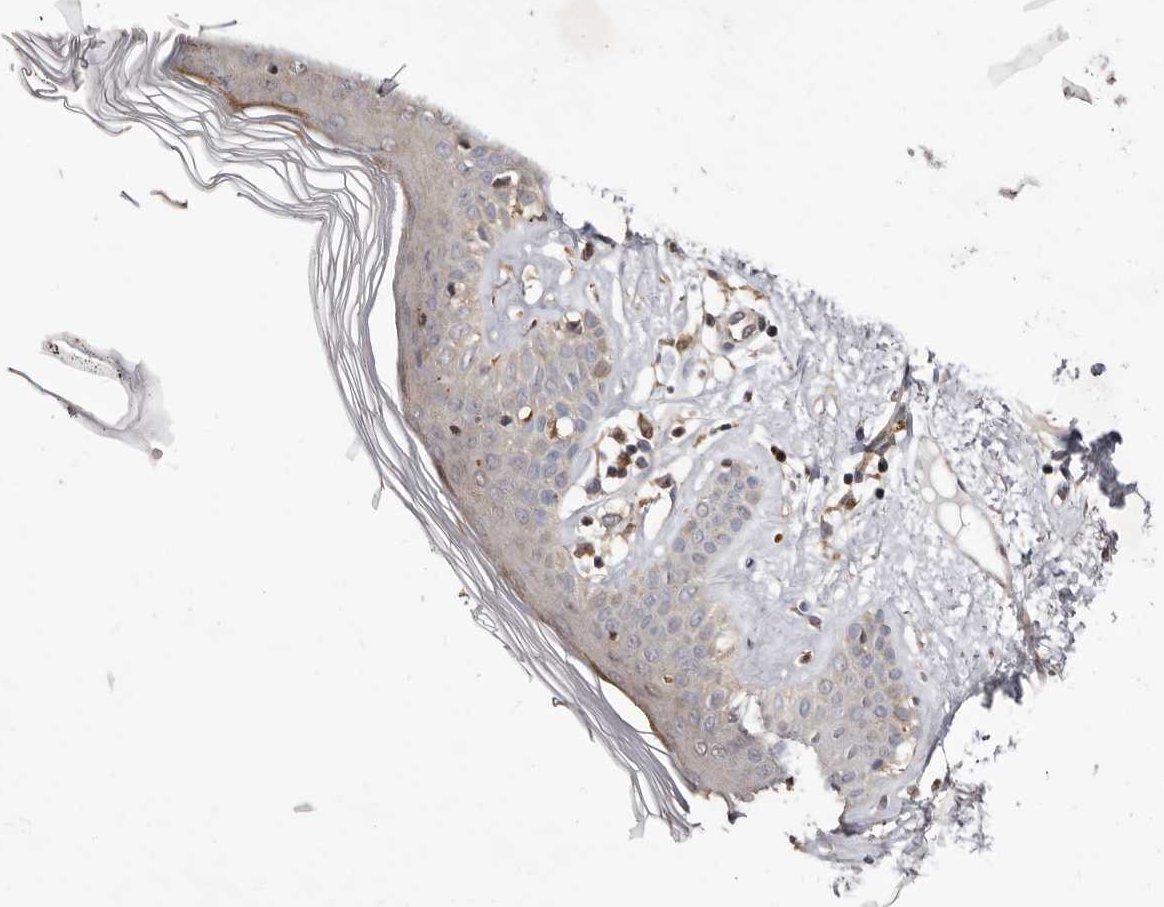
{"staining": {"intensity": "weak", "quantity": ">75%", "location": "cytoplasmic/membranous"}, "tissue": "skin", "cell_type": "Fibroblasts", "image_type": "normal", "snomed": [{"axis": "morphology", "description": "Normal tissue, NOS"}, {"axis": "topography", "description": "Skin"}], "caption": "Immunohistochemistry micrograph of normal skin stained for a protein (brown), which displays low levels of weak cytoplasmic/membranous expression in about >75% of fibroblasts.", "gene": "RRM2B", "patient": {"sex": "female", "age": 64}}